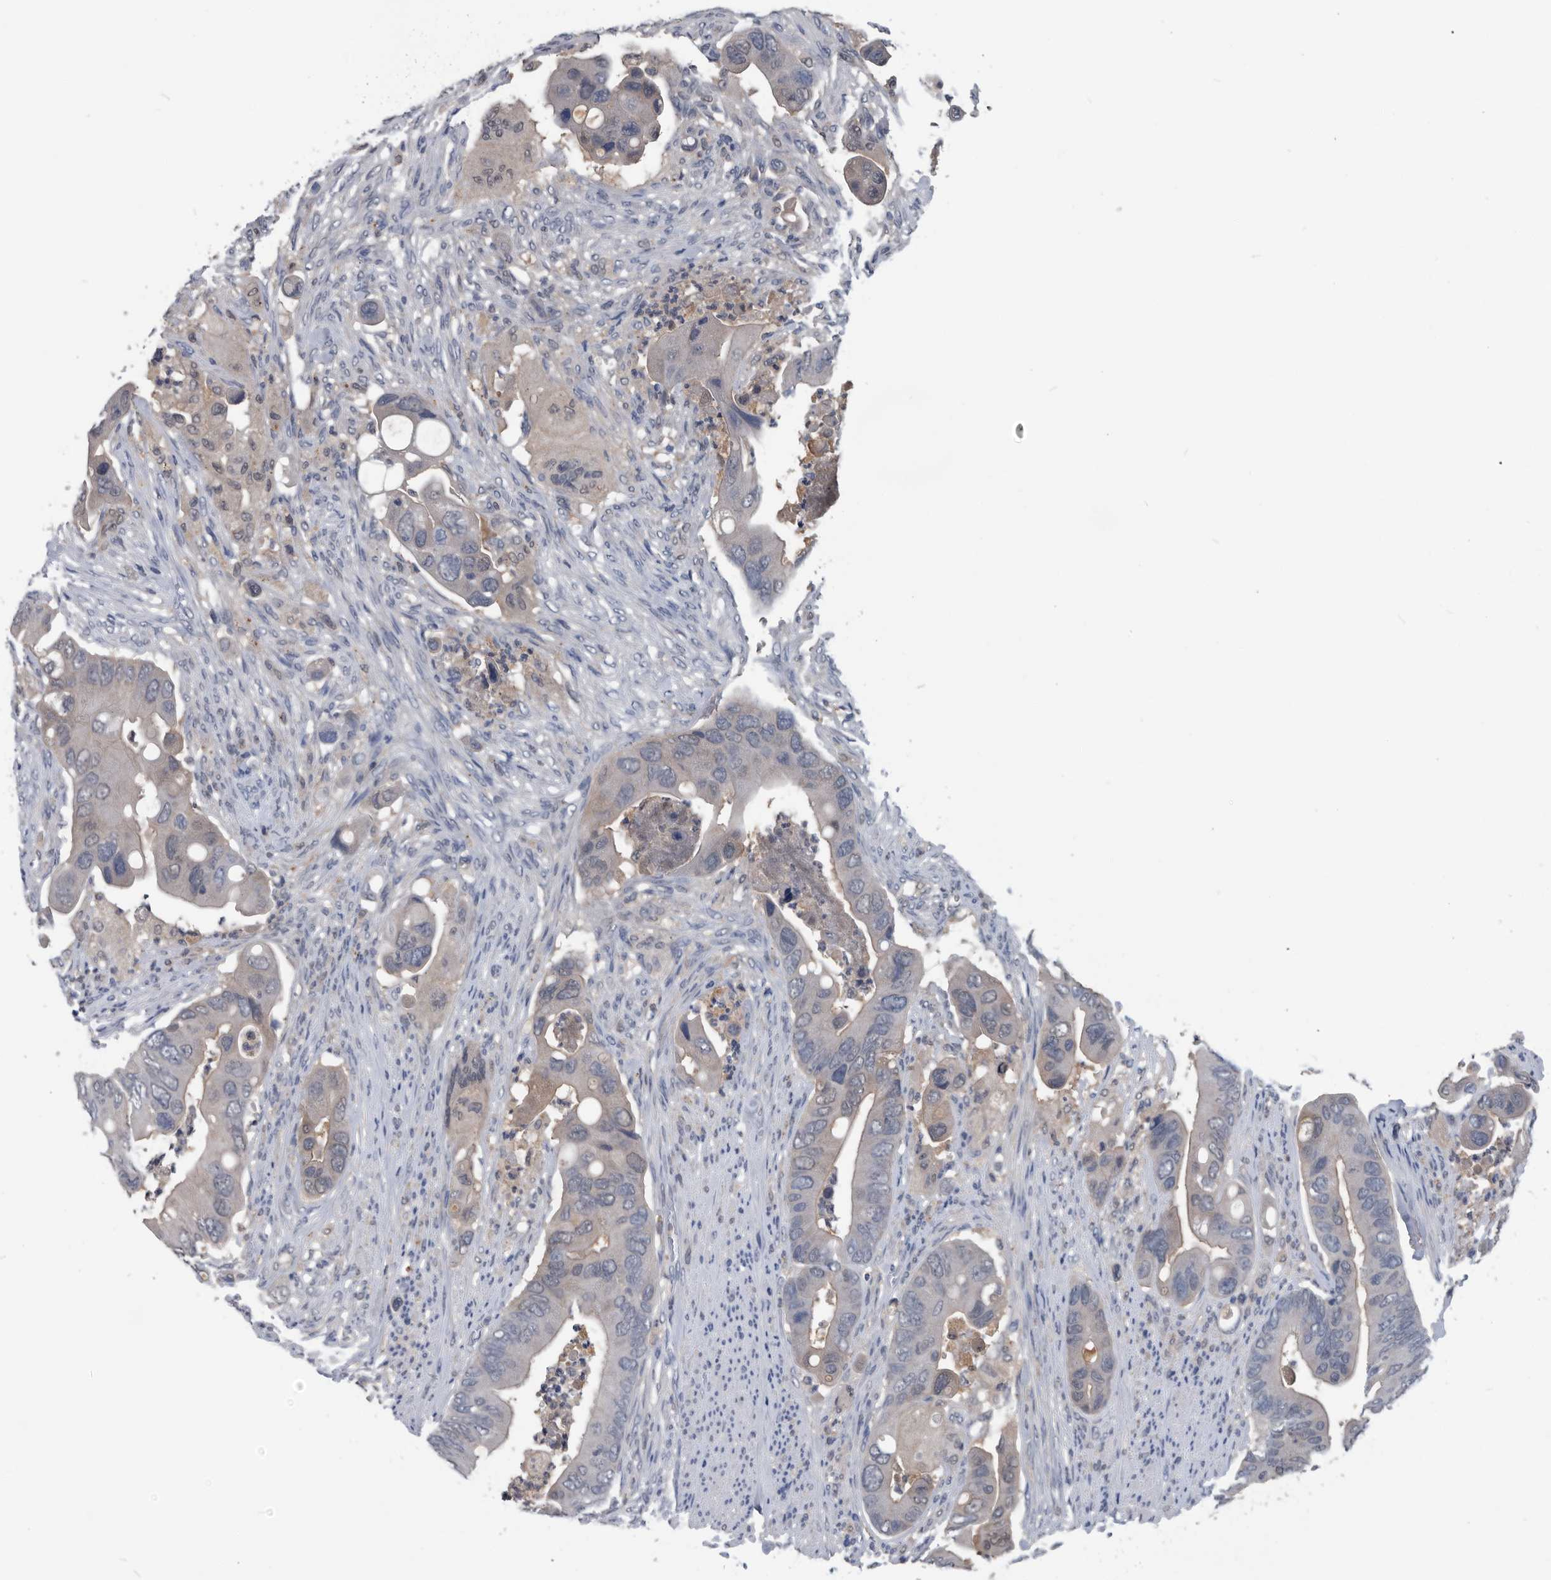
{"staining": {"intensity": "negative", "quantity": "none", "location": "none"}, "tissue": "colorectal cancer", "cell_type": "Tumor cells", "image_type": "cancer", "snomed": [{"axis": "morphology", "description": "Adenocarcinoma, NOS"}, {"axis": "topography", "description": "Rectum"}], "caption": "Immunohistochemistry (IHC) histopathology image of human adenocarcinoma (colorectal) stained for a protein (brown), which displays no positivity in tumor cells.", "gene": "PDXK", "patient": {"sex": "female", "age": 57}}